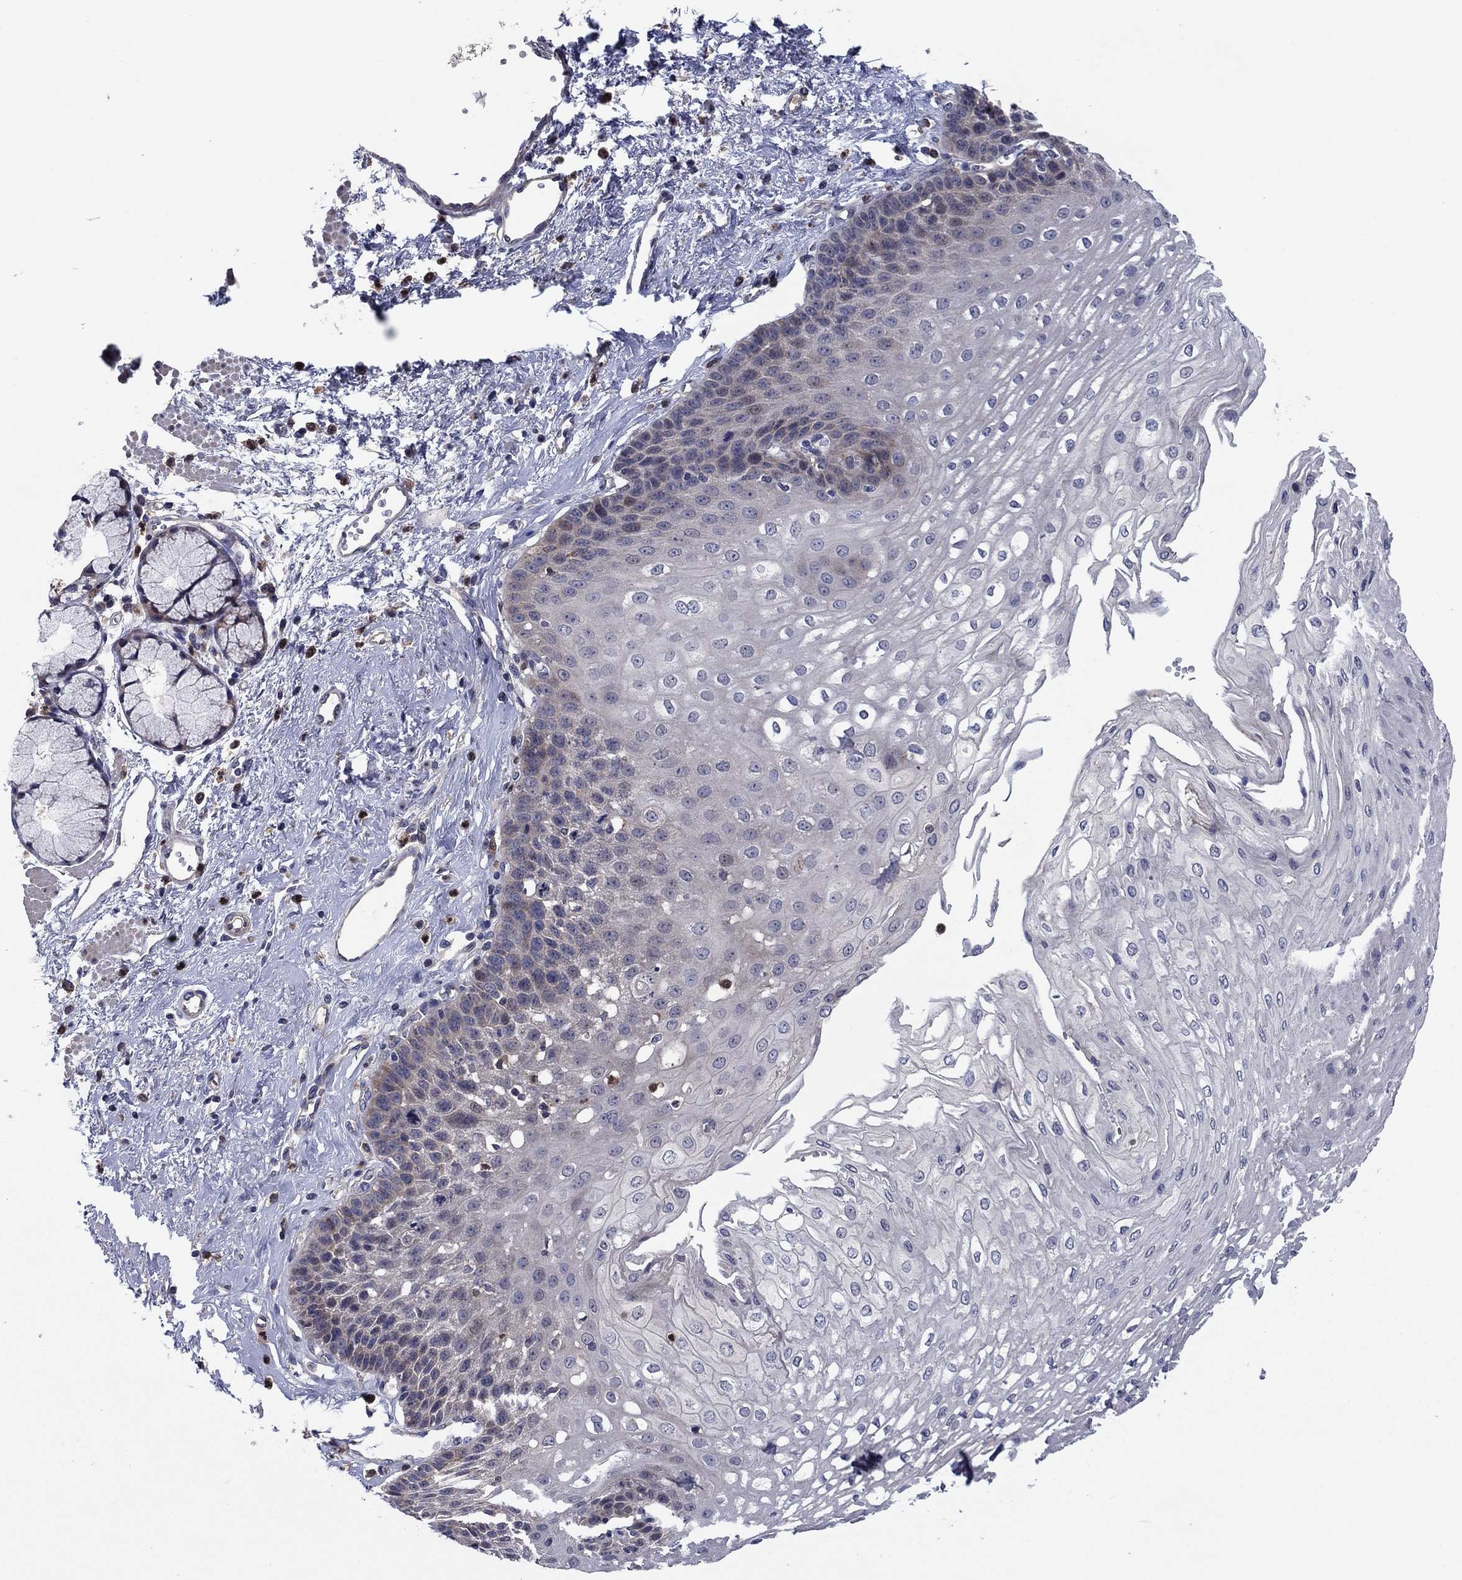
{"staining": {"intensity": "negative", "quantity": "none", "location": "none"}, "tissue": "esophagus", "cell_type": "Squamous epithelial cells", "image_type": "normal", "snomed": [{"axis": "morphology", "description": "Normal tissue, NOS"}, {"axis": "topography", "description": "Esophagus"}], "caption": "Immunohistochemical staining of normal human esophagus demonstrates no significant staining in squamous epithelial cells.", "gene": "MSRB1", "patient": {"sex": "female", "age": 62}}